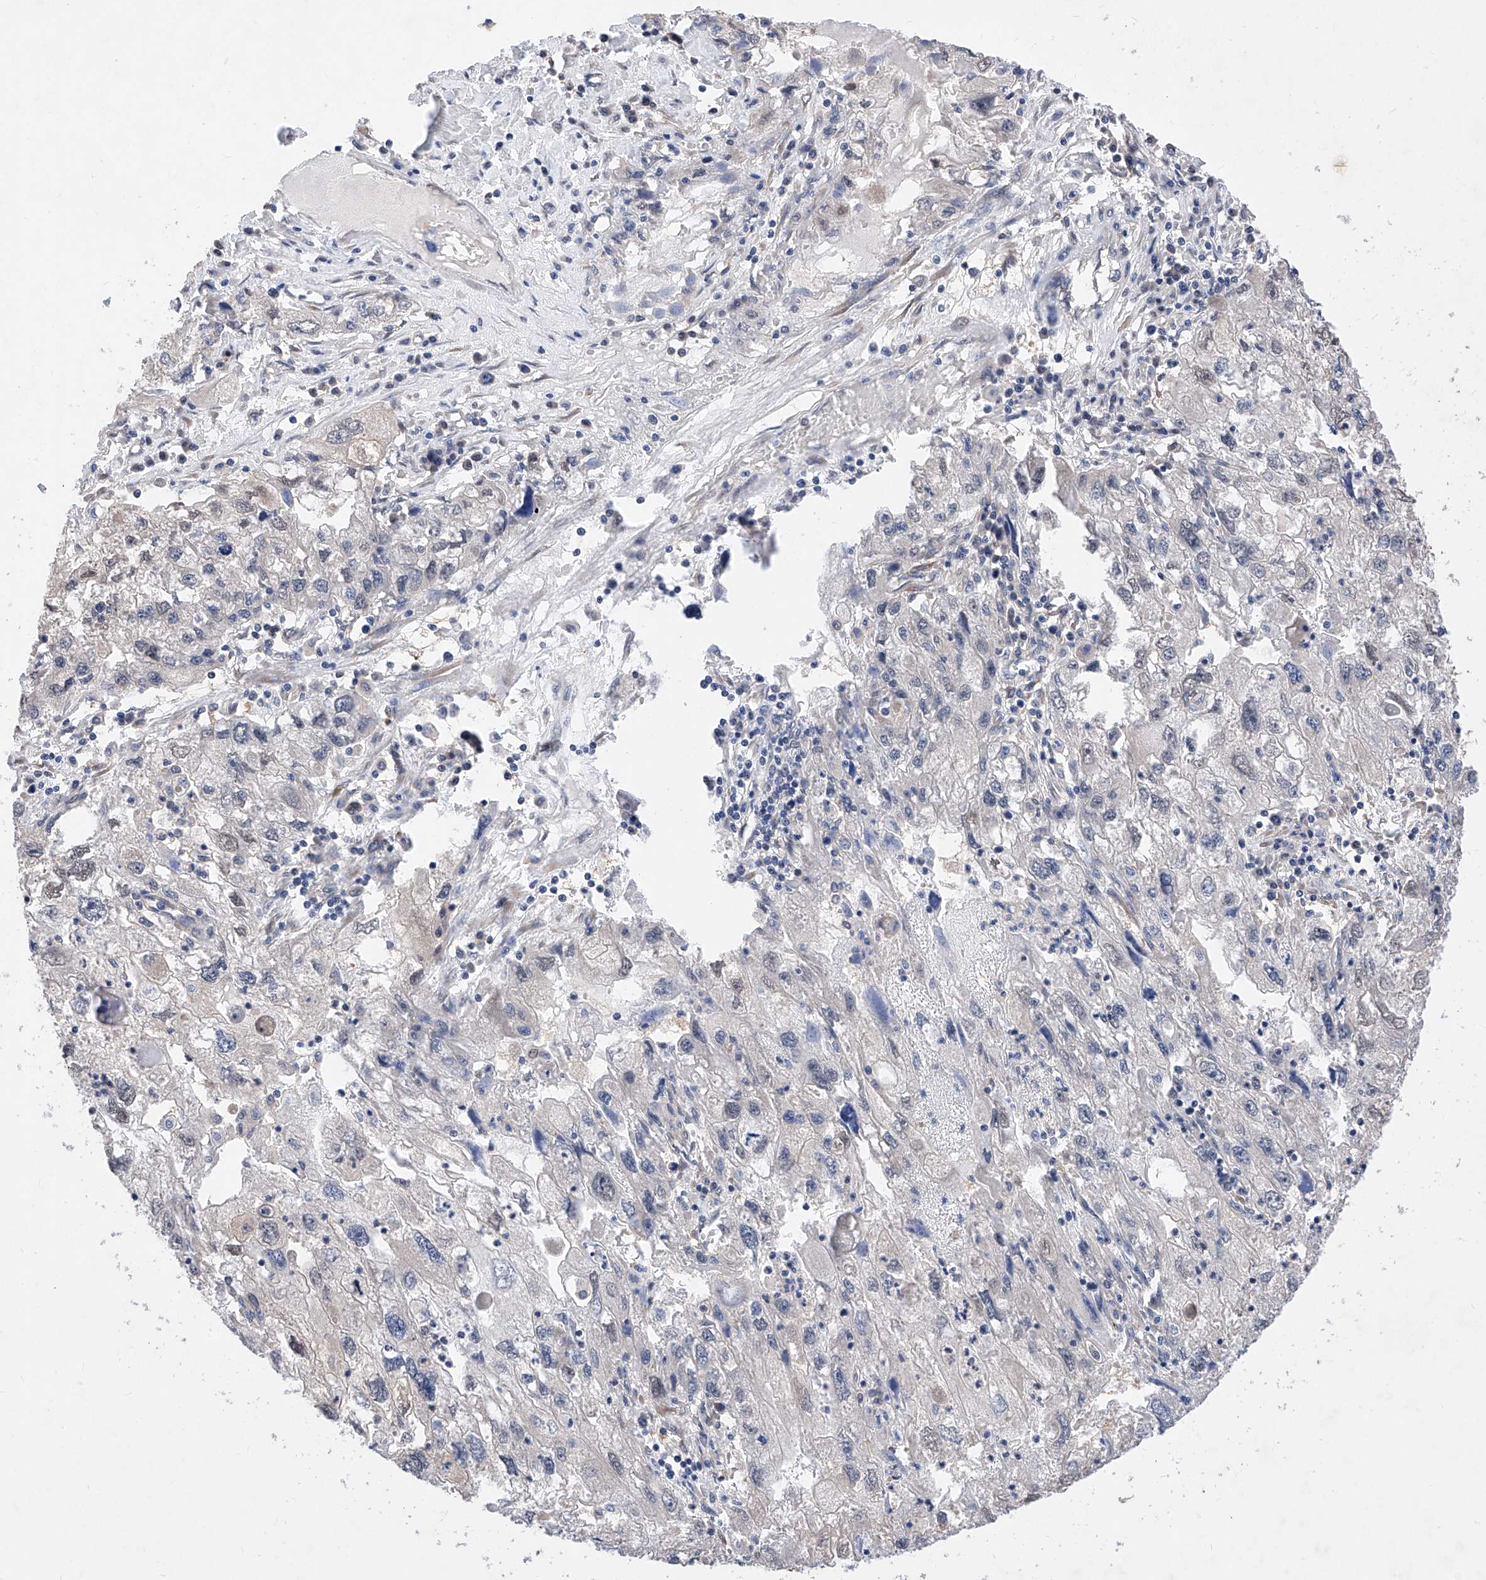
{"staining": {"intensity": "negative", "quantity": "none", "location": "none"}, "tissue": "endometrial cancer", "cell_type": "Tumor cells", "image_type": "cancer", "snomed": [{"axis": "morphology", "description": "Adenocarcinoma, NOS"}, {"axis": "topography", "description": "Endometrium"}], "caption": "Immunohistochemistry histopathology image of neoplastic tissue: human endometrial cancer stained with DAB (3,3'-diaminobenzidine) reveals no significant protein staining in tumor cells.", "gene": "ZSCAN4", "patient": {"sex": "female", "age": 49}}